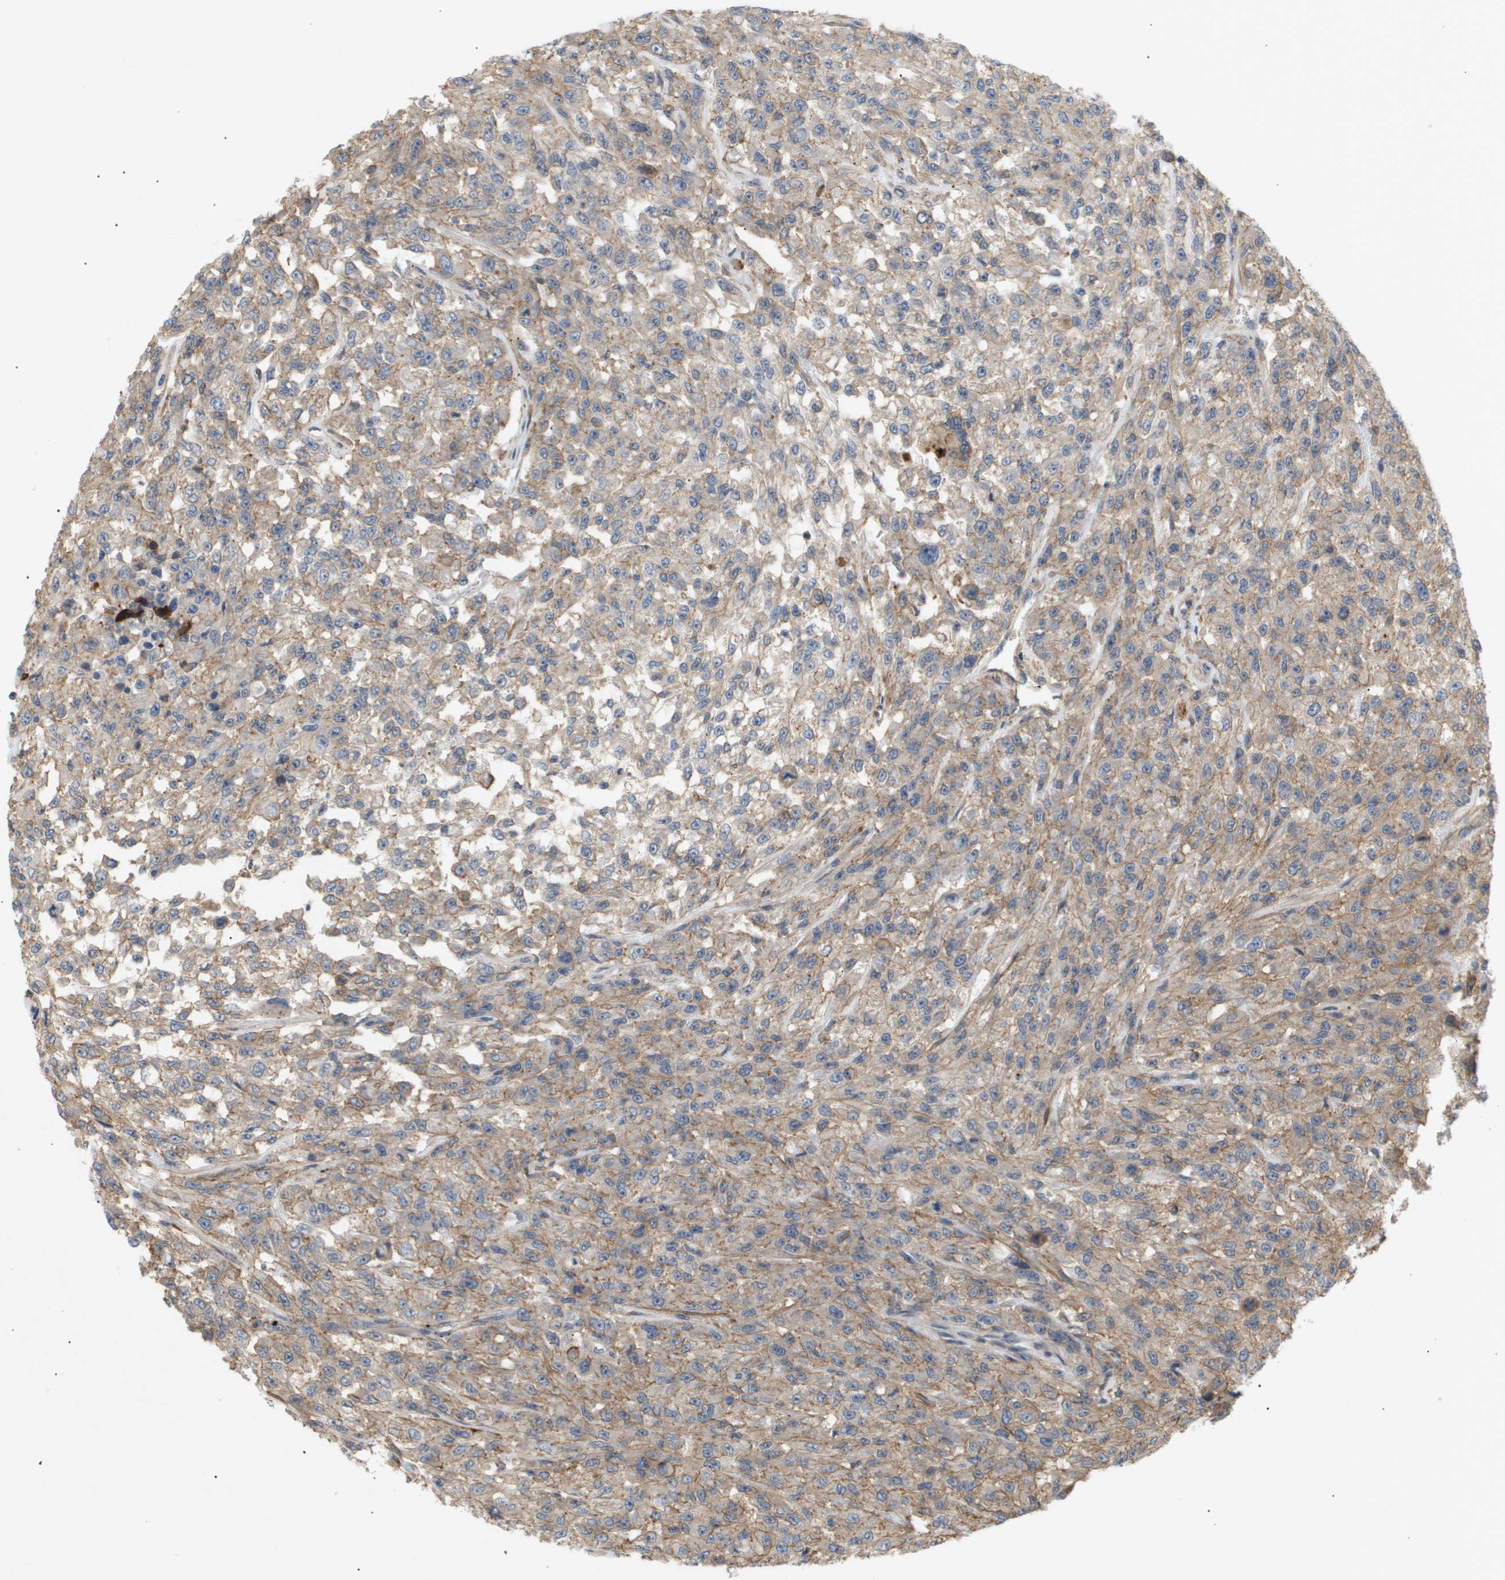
{"staining": {"intensity": "weak", "quantity": "25%-75%", "location": "cytoplasmic/membranous"}, "tissue": "urothelial cancer", "cell_type": "Tumor cells", "image_type": "cancer", "snomed": [{"axis": "morphology", "description": "Urothelial carcinoma, High grade"}, {"axis": "topography", "description": "Urinary bladder"}], "caption": "Human urothelial carcinoma (high-grade) stained with a protein marker reveals weak staining in tumor cells.", "gene": "CORO2B", "patient": {"sex": "male", "age": 46}}